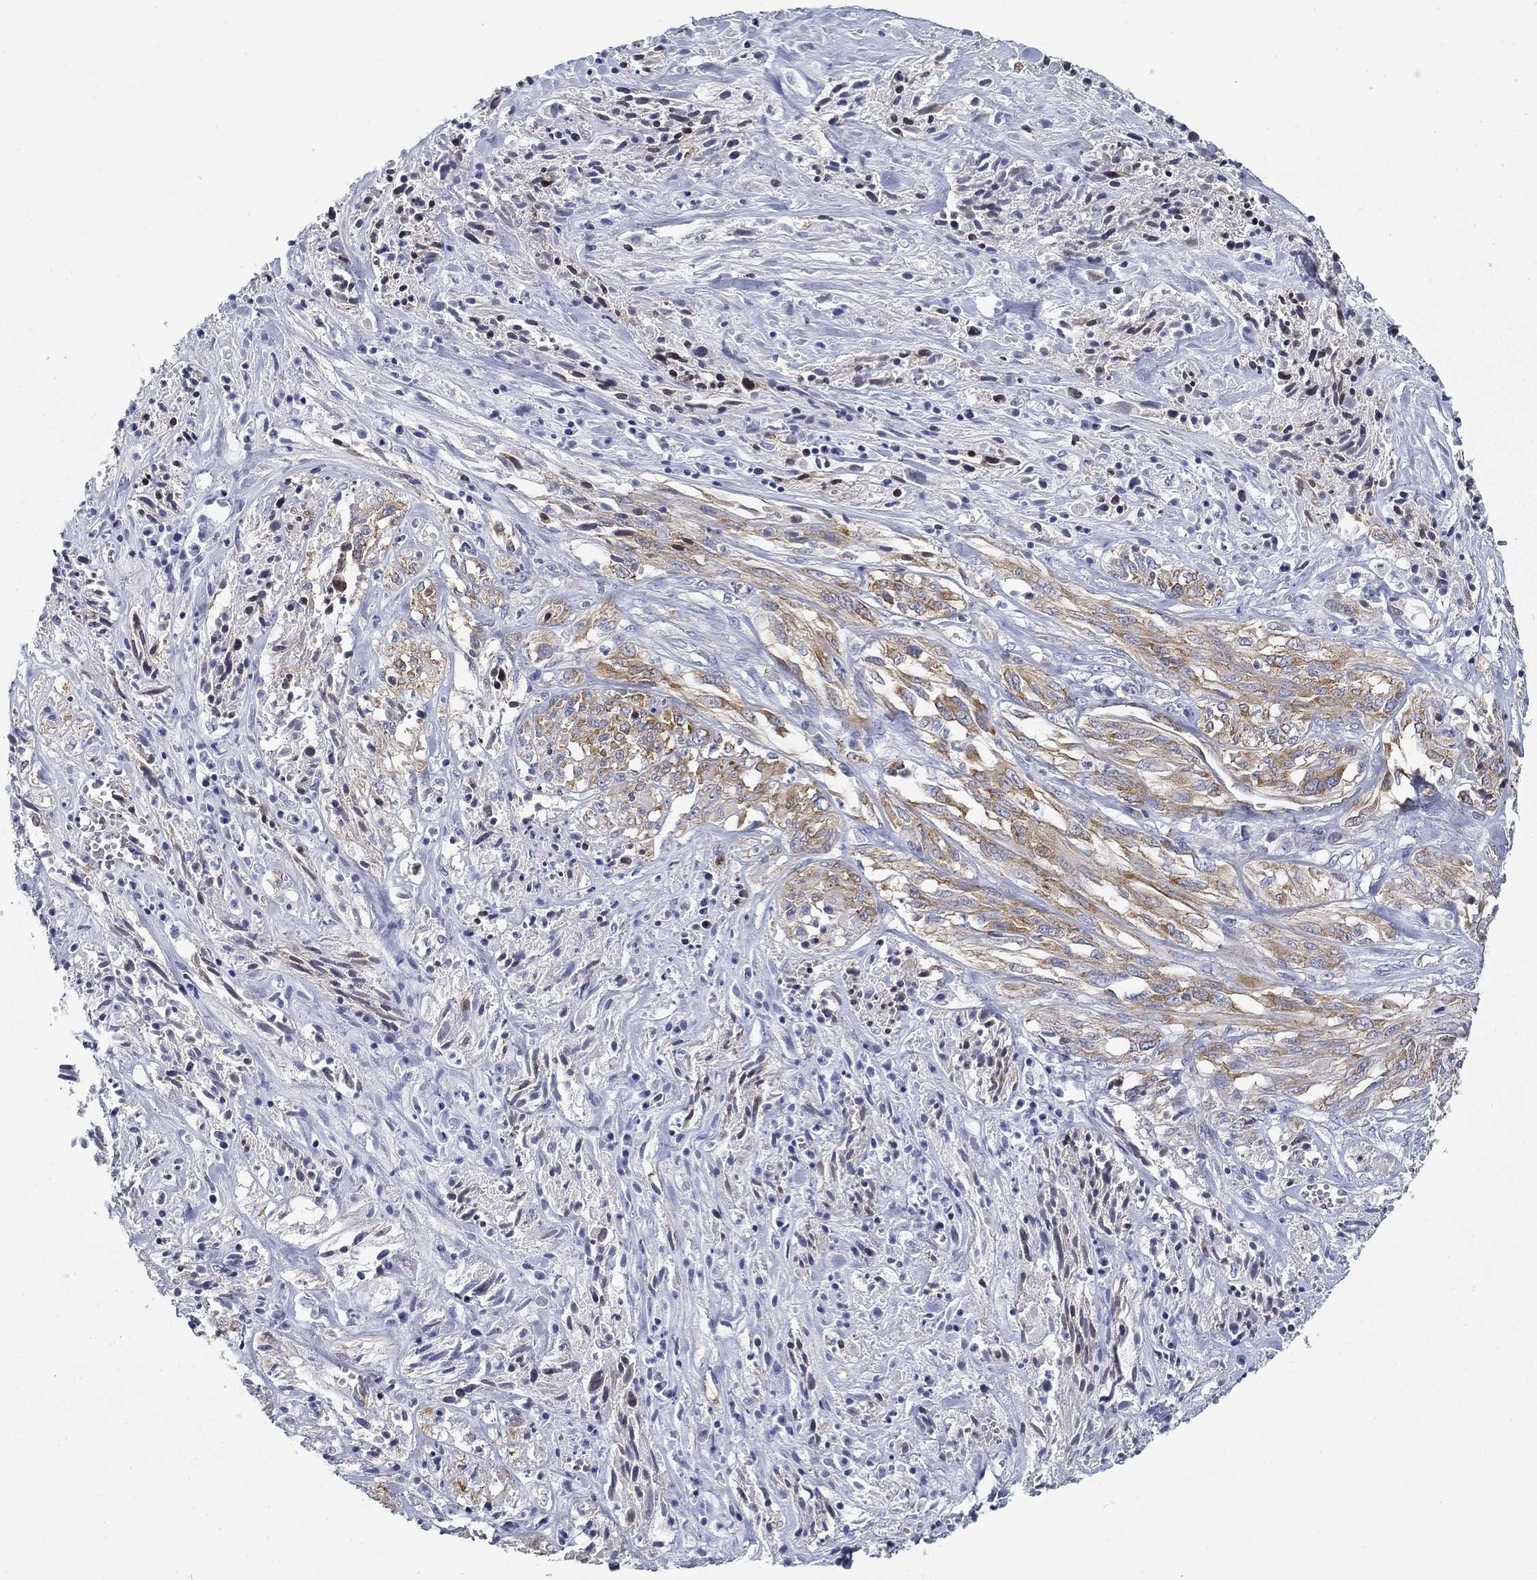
{"staining": {"intensity": "moderate", "quantity": "25%-75%", "location": "cytoplasmic/membranous"}, "tissue": "melanoma", "cell_type": "Tumor cells", "image_type": "cancer", "snomed": [{"axis": "morphology", "description": "Malignant melanoma, NOS"}, {"axis": "topography", "description": "Skin"}], "caption": "A medium amount of moderate cytoplasmic/membranous positivity is present in approximately 25%-75% of tumor cells in malignant melanoma tissue.", "gene": "FXR1", "patient": {"sex": "female", "age": 91}}